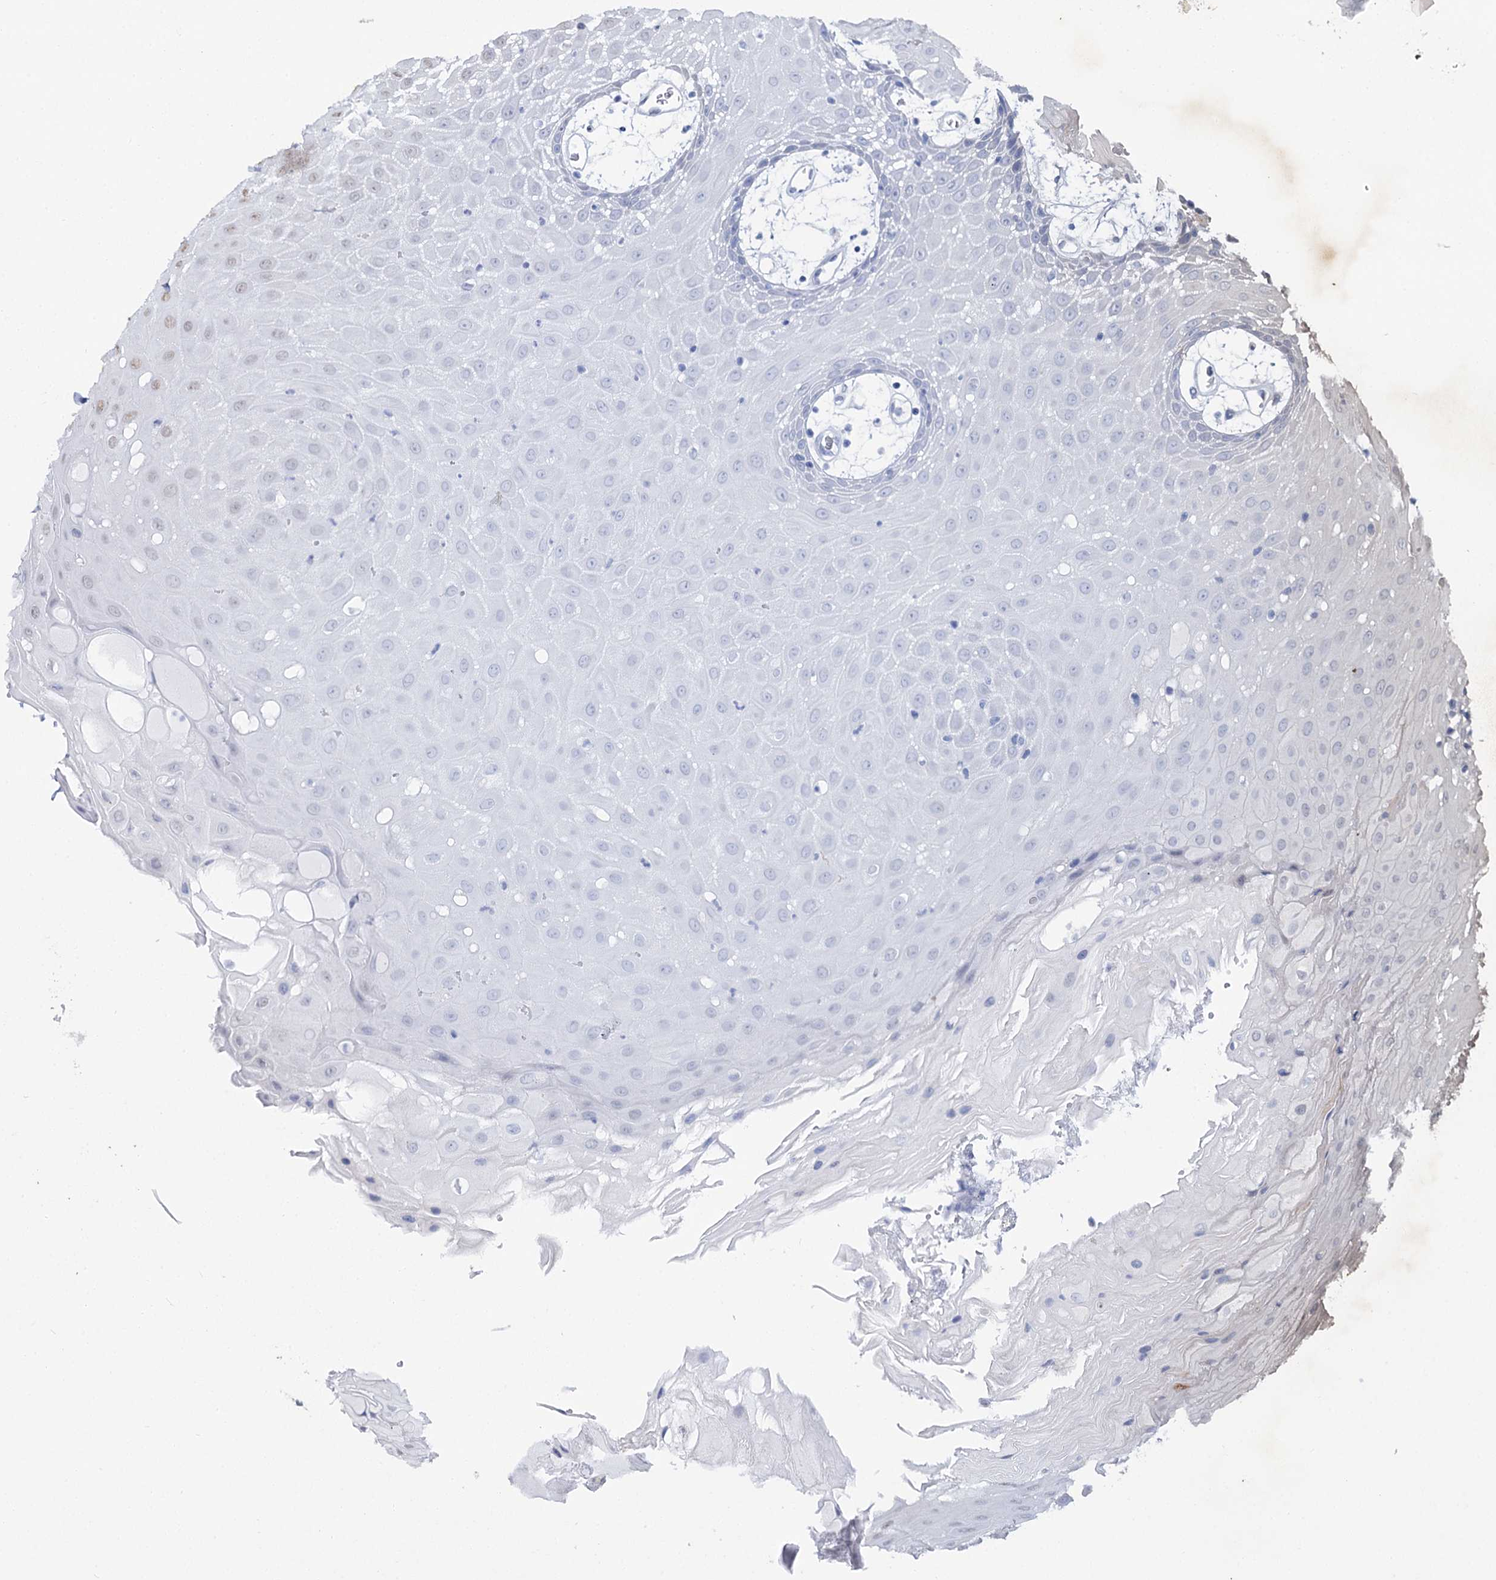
{"staining": {"intensity": "moderate", "quantity": "25%-75%", "location": "nuclear"}, "tissue": "oral mucosa", "cell_type": "Squamous epithelial cells", "image_type": "normal", "snomed": [{"axis": "morphology", "description": "Normal tissue, NOS"}, {"axis": "topography", "description": "Skeletal muscle"}, {"axis": "topography", "description": "Oral tissue"}, {"axis": "topography", "description": "Salivary gland"}, {"axis": "topography", "description": "Peripheral nerve tissue"}], "caption": "This histopathology image demonstrates immunohistochemistry staining of benign human oral mucosa, with medium moderate nuclear expression in approximately 25%-75% of squamous epithelial cells.", "gene": "SPATS2", "patient": {"sex": "male", "age": 54}}